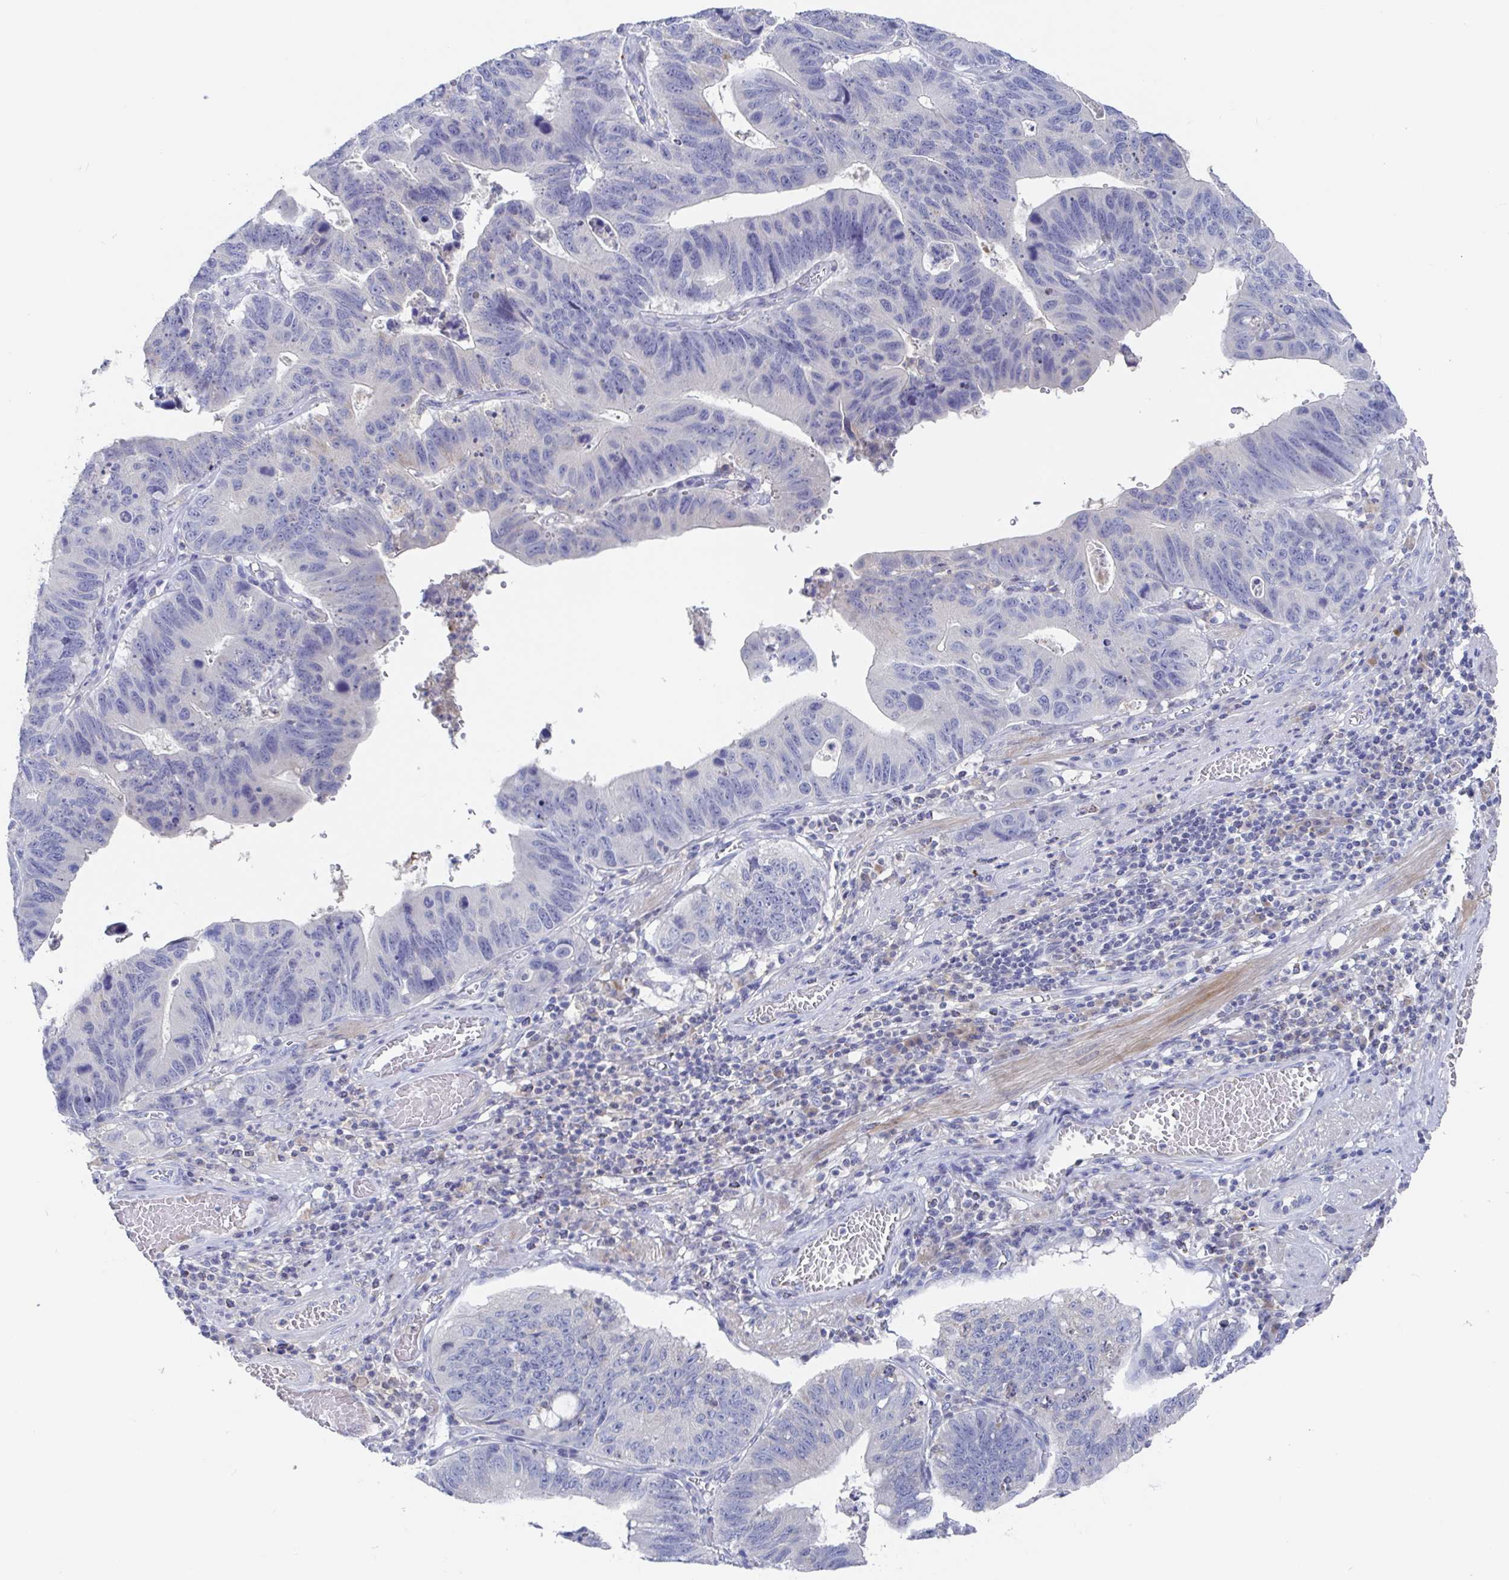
{"staining": {"intensity": "negative", "quantity": "none", "location": "none"}, "tissue": "stomach cancer", "cell_type": "Tumor cells", "image_type": "cancer", "snomed": [{"axis": "morphology", "description": "Adenocarcinoma, NOS"}, {"axis": "topography", "description": "Stomach"}], "caption": "Stomach cancer was stained to show a protein in brown. There is no significant expression in tumor cells.", "gene": "GPR148", "patient": {"sex": "male", "age": 59}}